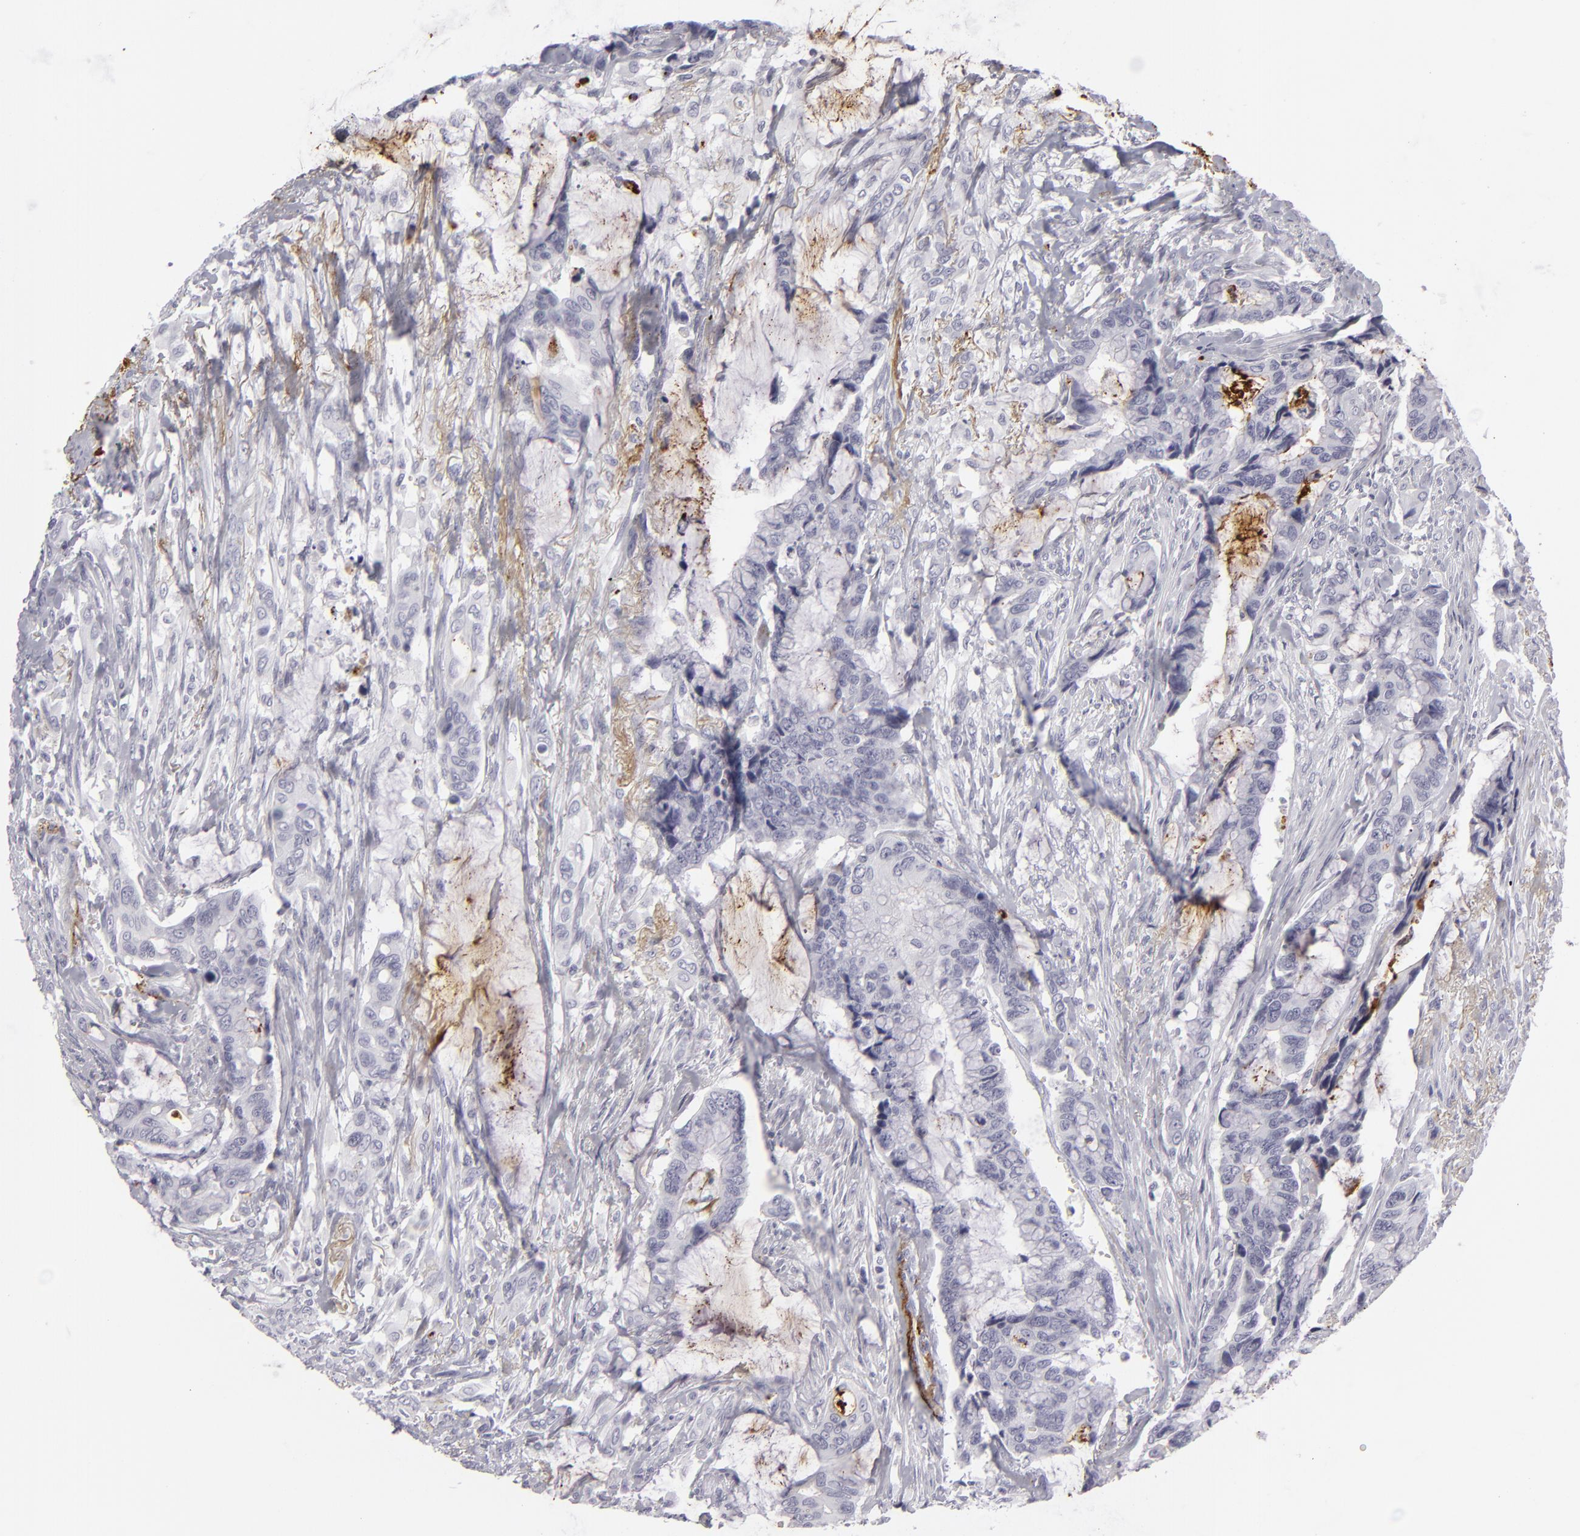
{"staining": {"intensity": "negative", "quantity": "none", "location": "none"}, "tissue": "colorectal cancer", "cell_type": "Tumor cells", "image_type": "cancer", "snomed": [{"axis": "morphology", "description": "Adenocarcinoma, NOS"}, {"axis": "topography", "description": "Rectum"}], "caption": "This is an immunohistochemistry image of colorectal cancer. There is no expression in tumor cells.", "gene": "C9", "patient": {"sex": "female", "age": 59}}